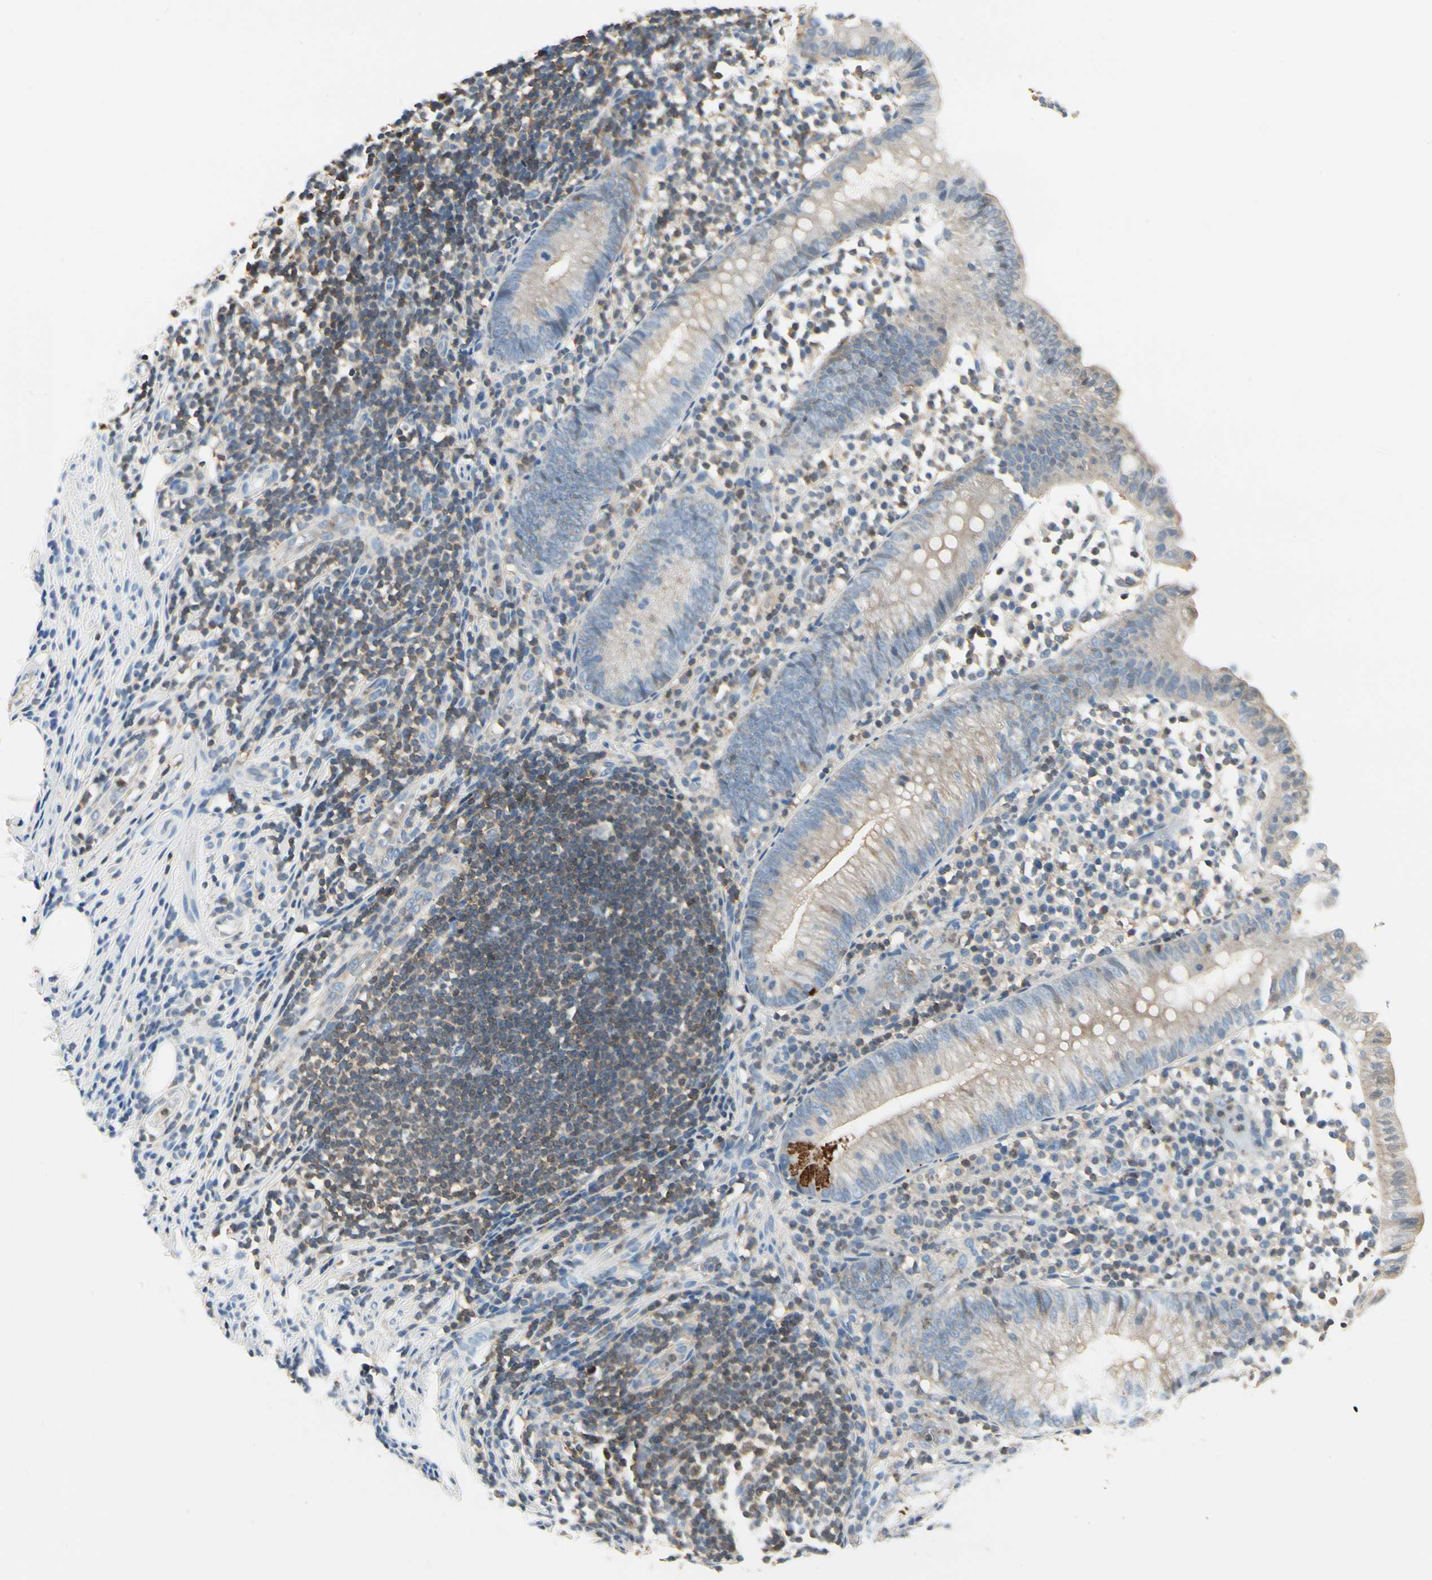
{"staining": {"intensity": "strong", "quantity": "<25%", "location": "cytoplasmic/membranous"}, "tissue": "appendix", "cell_type": "Glandular cells", "image_type": "normal", "snomed": [{"axis": "morphology", "description": "Normal tissue, NOS"}, {"axis": "topography", "description": "Appendix"}], "caption": "IHC histopathology image of unremarkable human appendix stained for a protein (brown), which displays medium levels of strong cytoplasmic/membranous expression in approximately <25% of glandular cells.", "gene": "CAPZA2", "patient": {"sex": "male", "age": 25}}